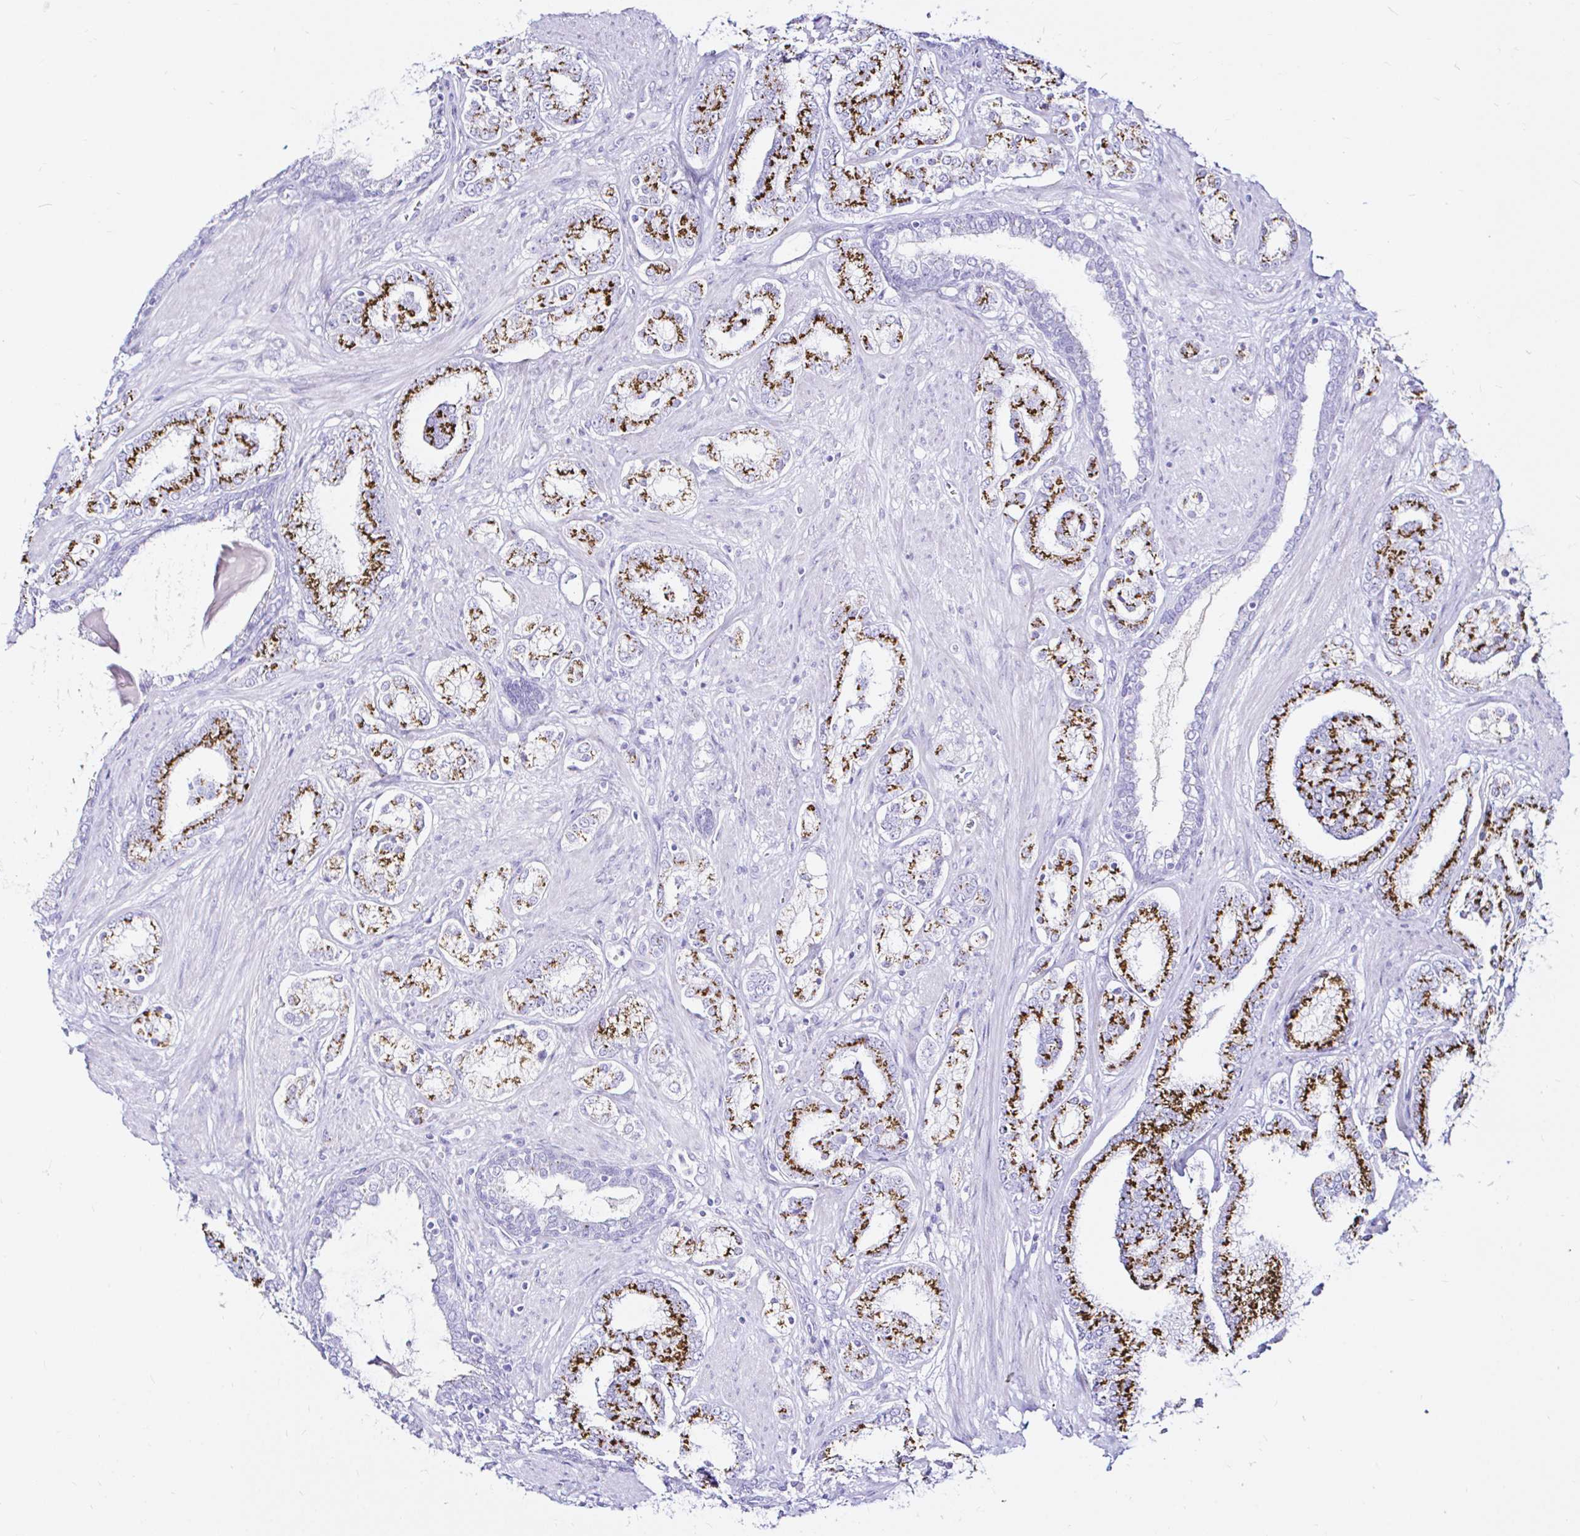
{"staining": {"intensity": "strong", "quantity": "25%-75%", "location": "cytoplasmic/membranous"}, "tissue": "prostate cancer", "cell_type": "Tumor cells", "image_type": "cancer", "snomed": [{"axis": "morphology", "description": "Adenocarcinoma, High grade"}, {"axis": "topography", "description": "Prostate"}], "caption": "Strong cytoplasmic/membranous protein expression is identified in approximately 25%-75% of tumor cells in adenocarcinoma (high-grade) (prostate).", "gene": "ZNF432", "patient": {"sex": "male", "age": 62}}